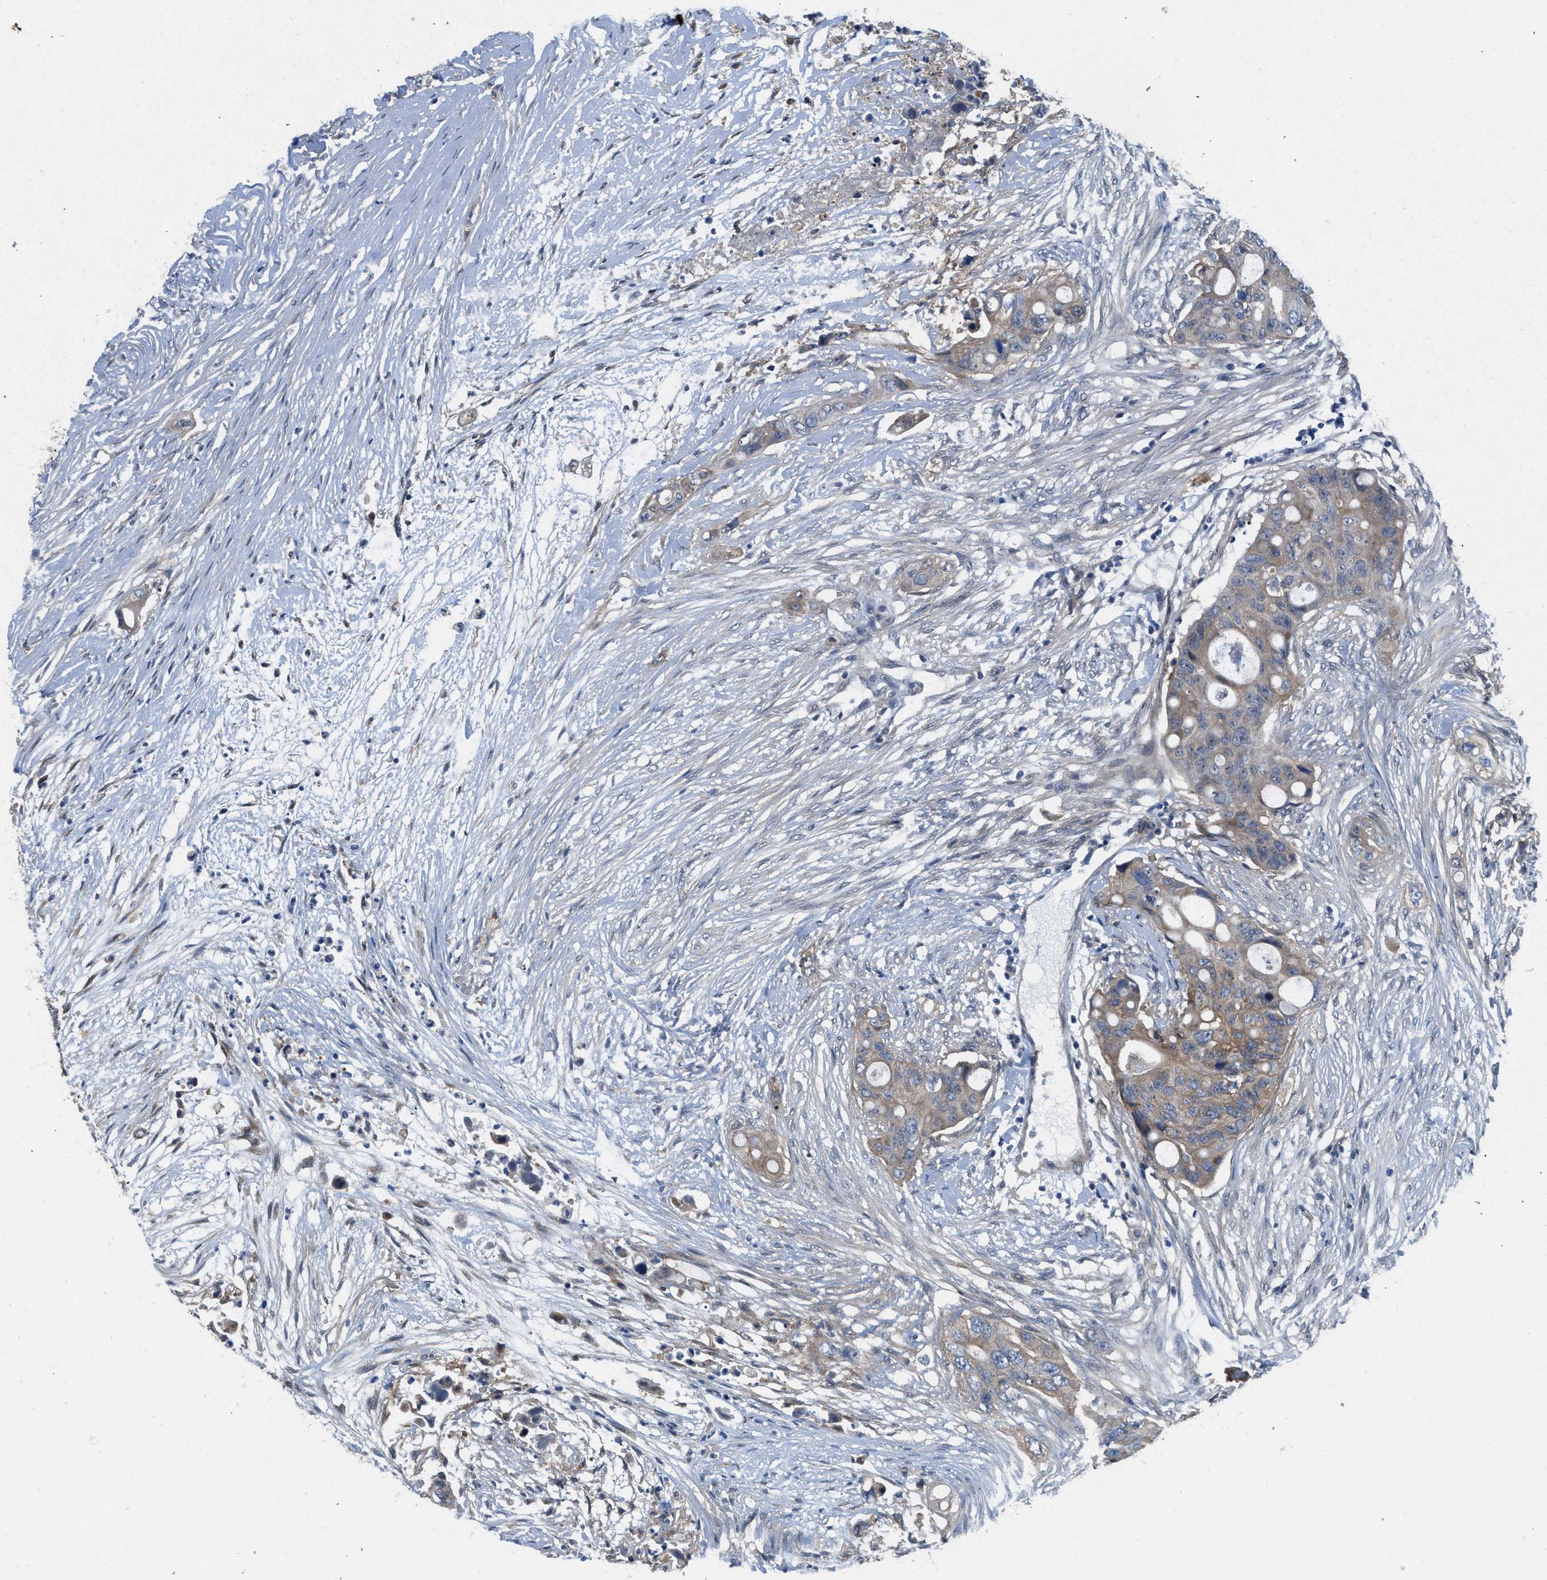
{"staining": {"intensity": "moderate", "quantity": ">75%", "location": "cytoplasmic/membranous"}, "tissue": "colorectal cancer", "cell_type": "Tumor cells", "image_type": "cancer", "snomed": [{"axis": "morphology", "description": "Adenocarcinoma, NOS"}, {"axis": "topography", "description": "Colon"}], "caption": "Protein expression by immunohistochemistry (IHC) demonstrates moderate cytoplasmic/membranous positivity in approximately >75% of tumor cells in colorectal adenocarcinoma.", "gene": "PANX1", "patient": {"sex": "female", "age": 57}}